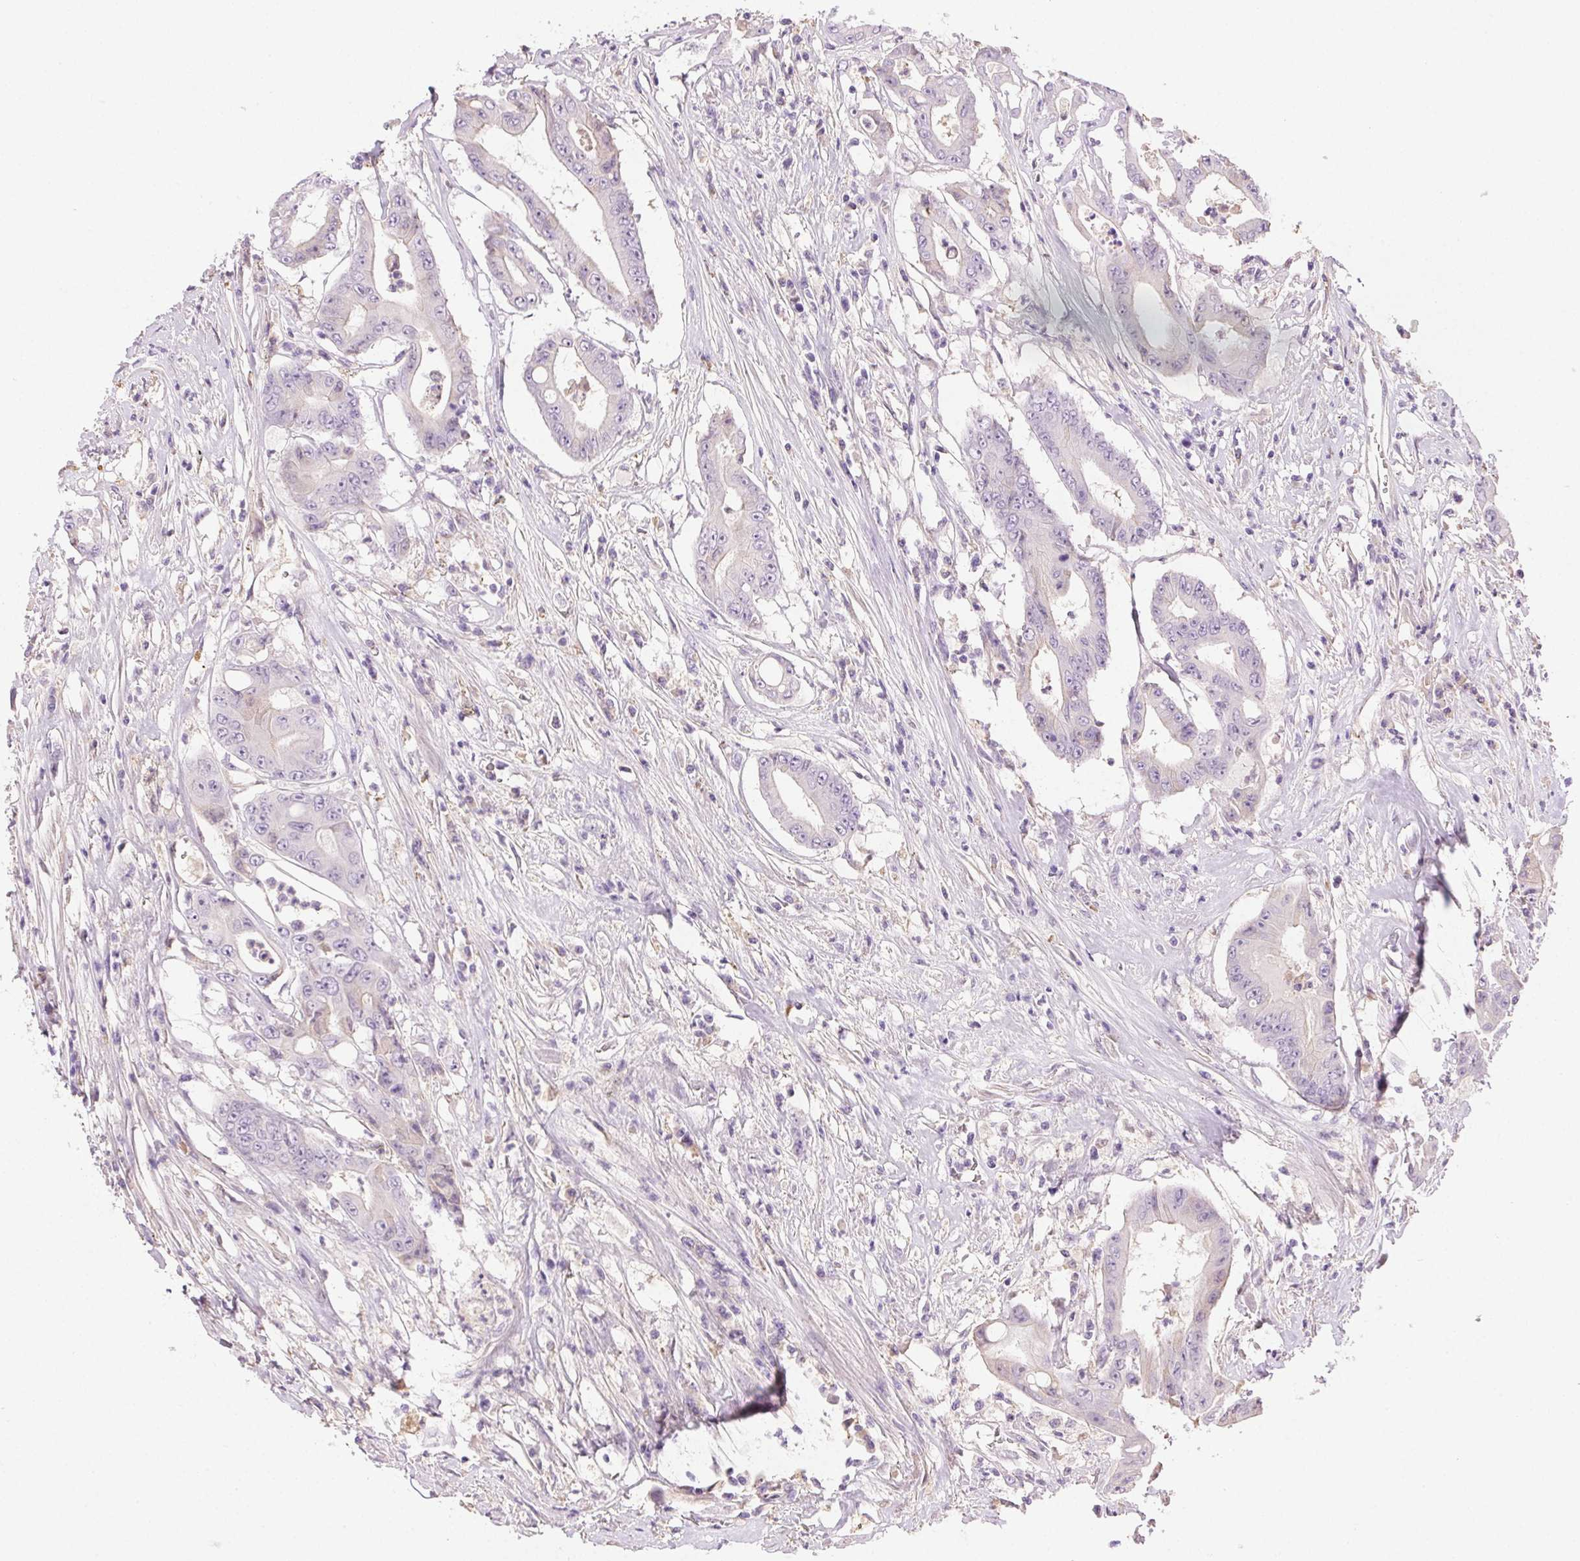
{"staining": {"intensity": "negative", "quantity": "none", "location": "none"}, "tissue": "colorectal cancer", "cell_type": "Tumor cells", "image_type": "cancer", "snomed": [{"axis": "morphology", "description": "Adenocarcinoma, NOS"}, {"axis": "topography", "description": "Rectum"}], "caption": "The IHC histopathology image has no significant staining in tumor cells of colorectal cancer (adenocarcinoma) tissue. (DAB (3,3'-diaminobenzidine) IHC visualized using brightfield microscopy, high magnification).", "gene": "BPIFB2", "patient": {"sex": "male", "age": 54}}